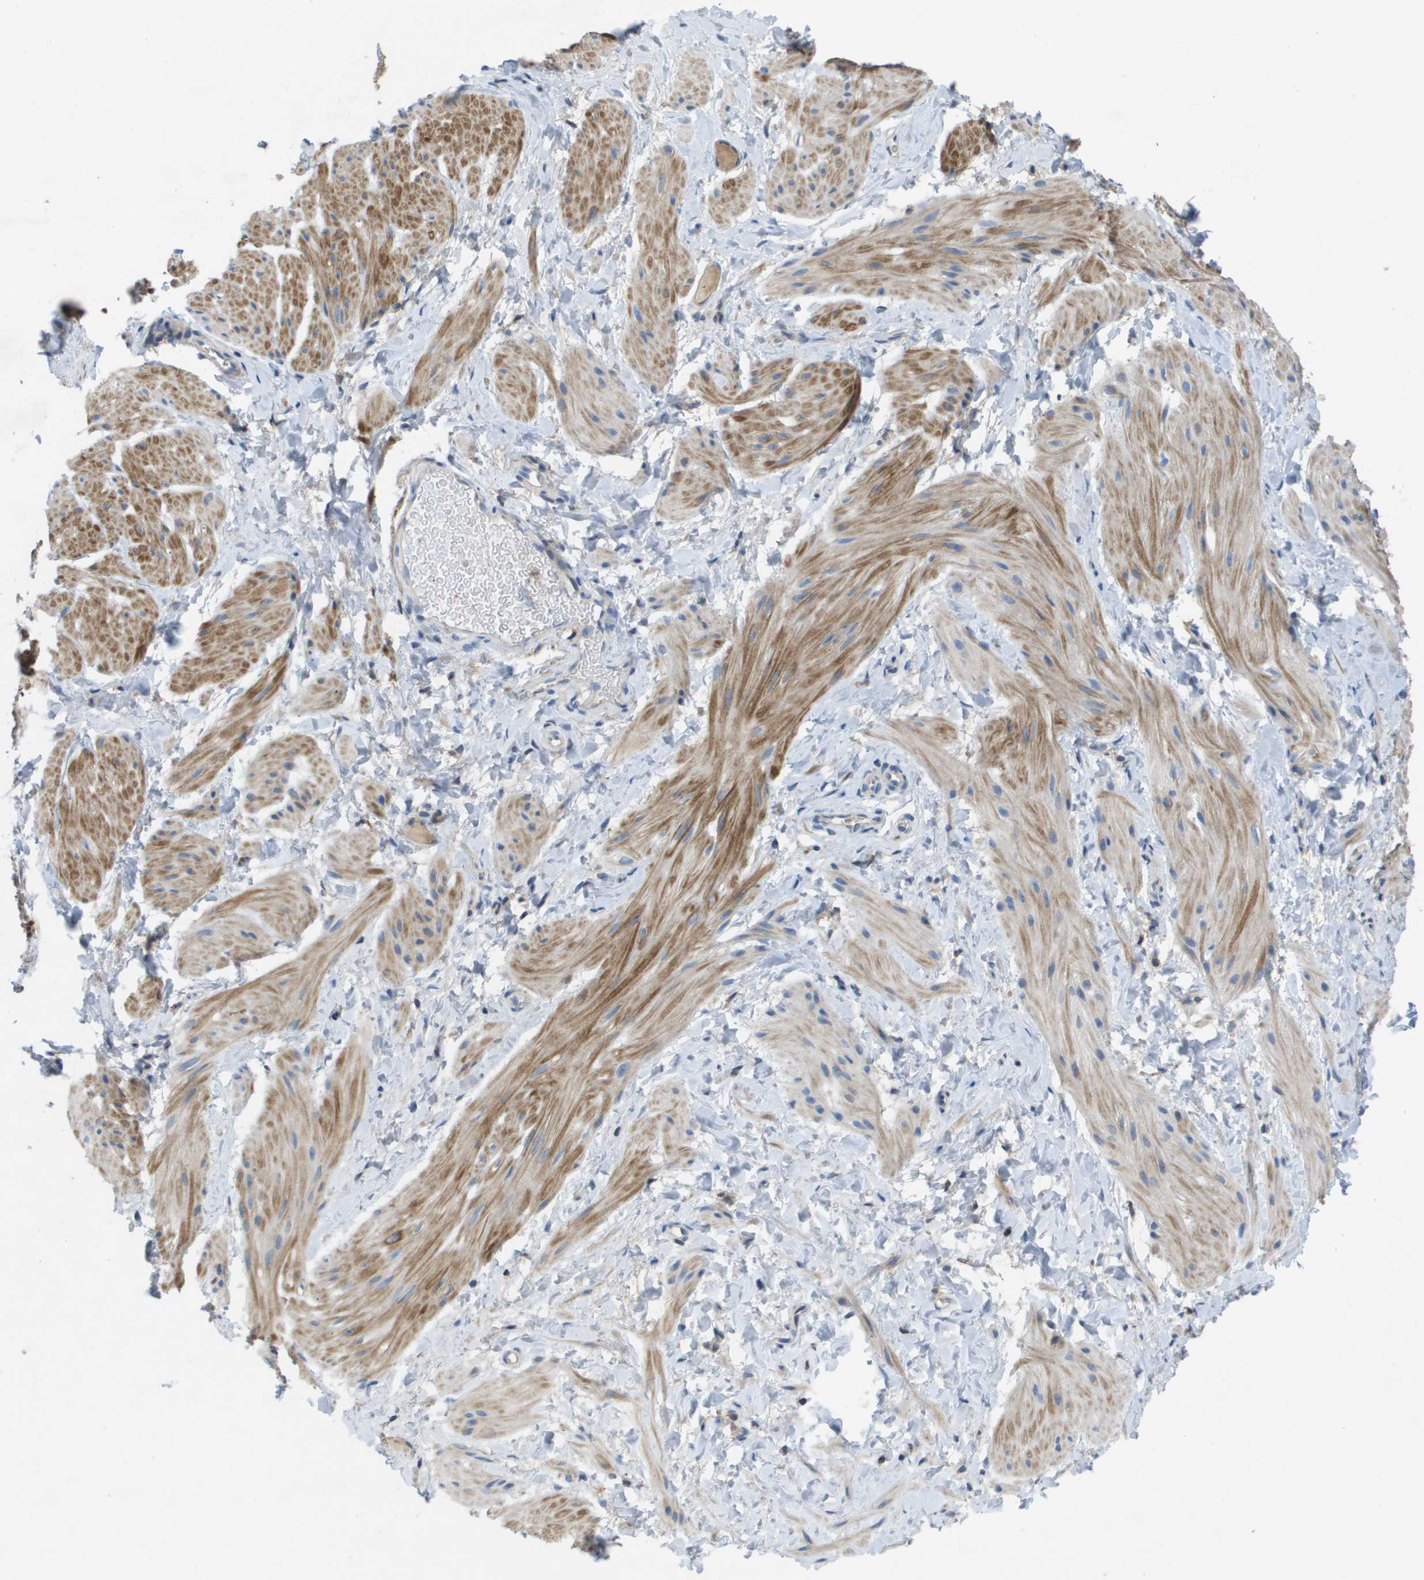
{"staining": {"intensity": "moderate", "quantity": "25%-75%", "location": "cytoplasmic/membranous"}, "tissue": "smooth muscle", "cell_type": "Smooth muscle cells", "image_type": "normal", "snomed": [{"axis": "morphology", "description": "Normal tissue, NOS"}, {"axis": "topography", "description": "Smooth muscle"}], "caption": "Unremarkable smooth muscle was stained to show a protein in brown. There is medium levels of moderate cytoplasmic/membranous expression in approximately 25%-75% of smooth muscle cells. (Brightfield microscopy of DAB IHC at high magnification).", "gene": "CLCA4", "patient": {"sex": "male", "age": 16}}